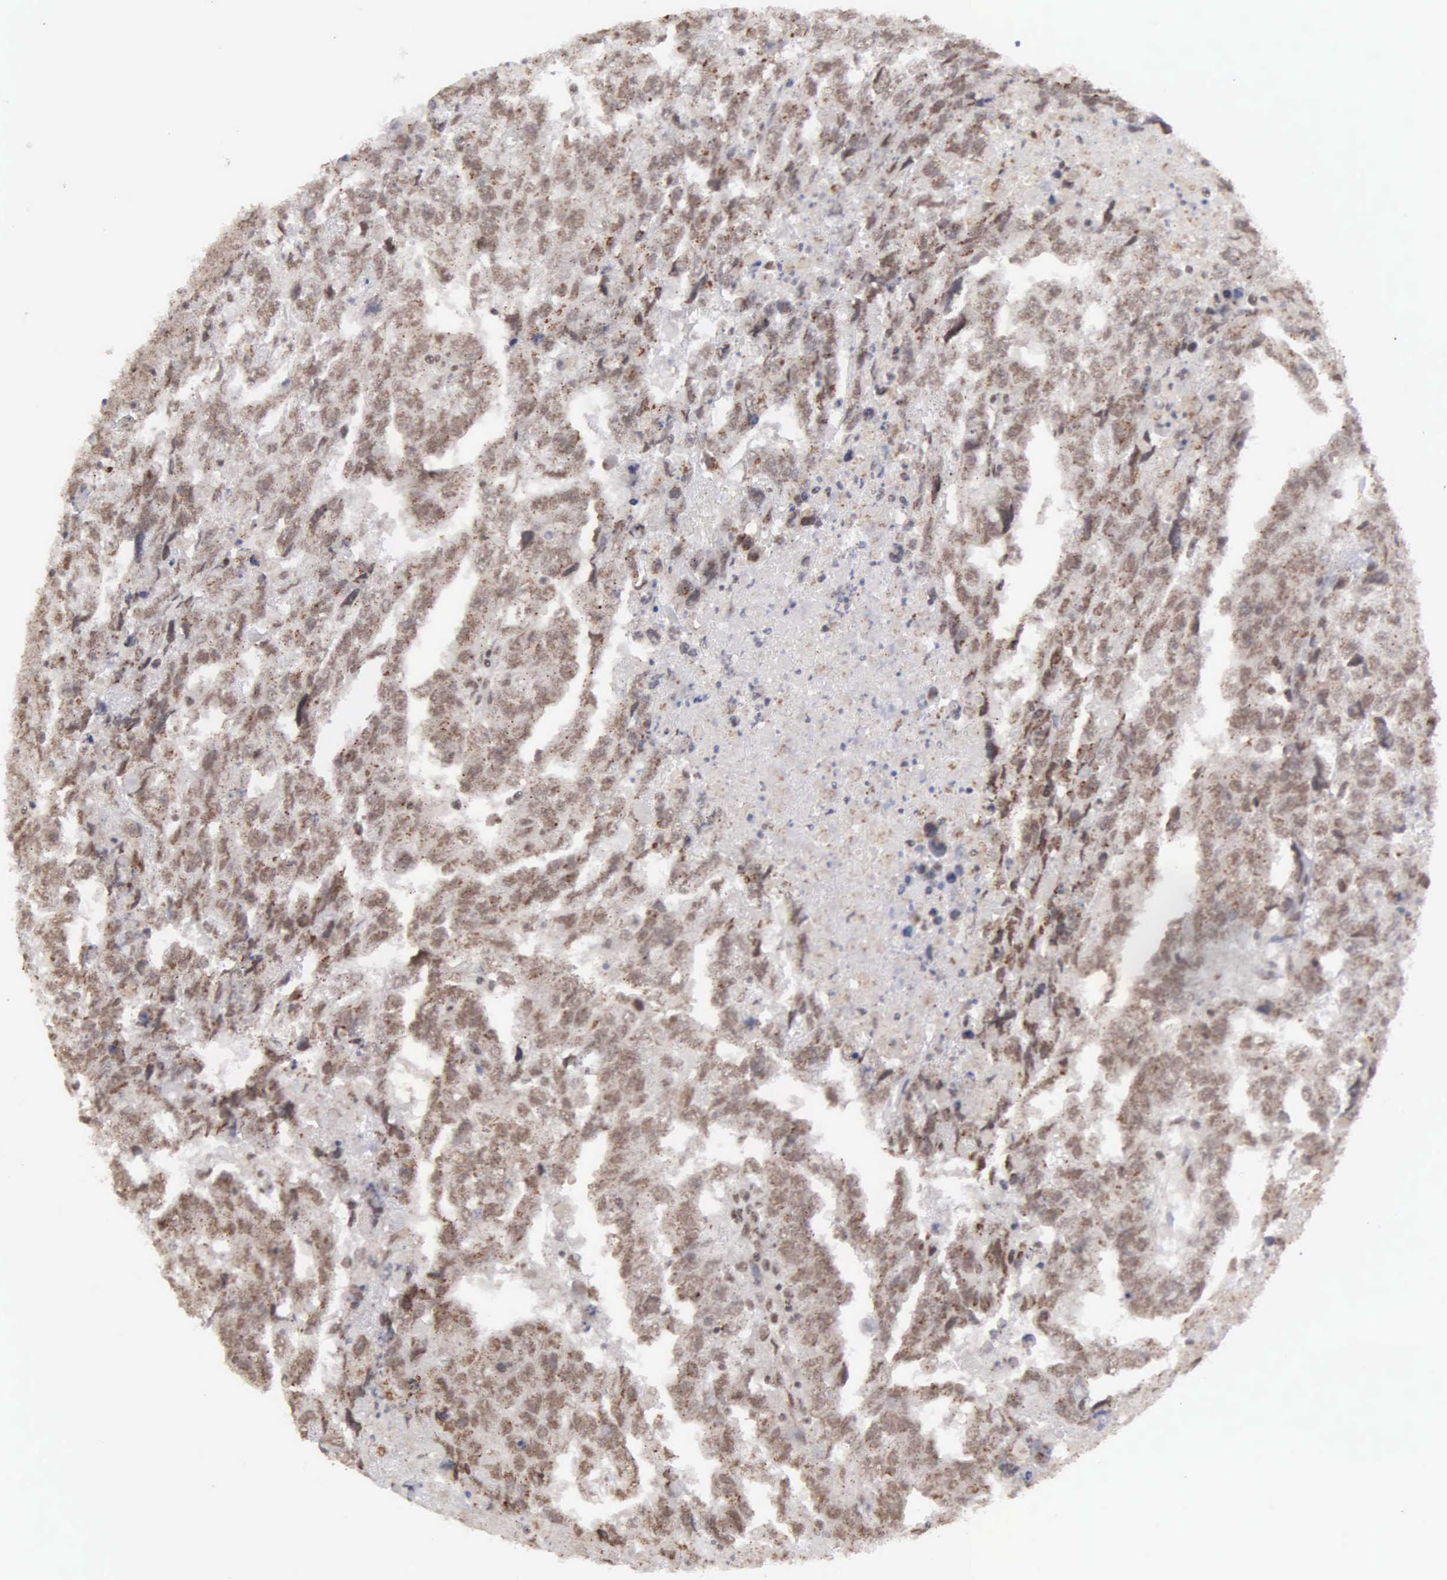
{"staining": {"intensity": "moderate", "quantity": ">75%", "location": "cytoplasmic/membranous,nuclear"}, "tissue": "testis cancer", "cell_type": "Tumor cells", "image_type": "cancer", "snomed": [{"axis": "morphology", "description": "Carcinoma, Embryonal, NOS"}, {"axis": "topography", "description": "Testis"}], "caption": "An immunohistochemistry (IHC) photomicrograph of tumor tissue is shown. Protein staining in brown labels moderate cytoplasmic/membranous and nuclear positivity in embryonal carcinoma (testis) within tumor cells.", "gene": "GTF2A1", "patient": {"sex": "male", "age": 36}}